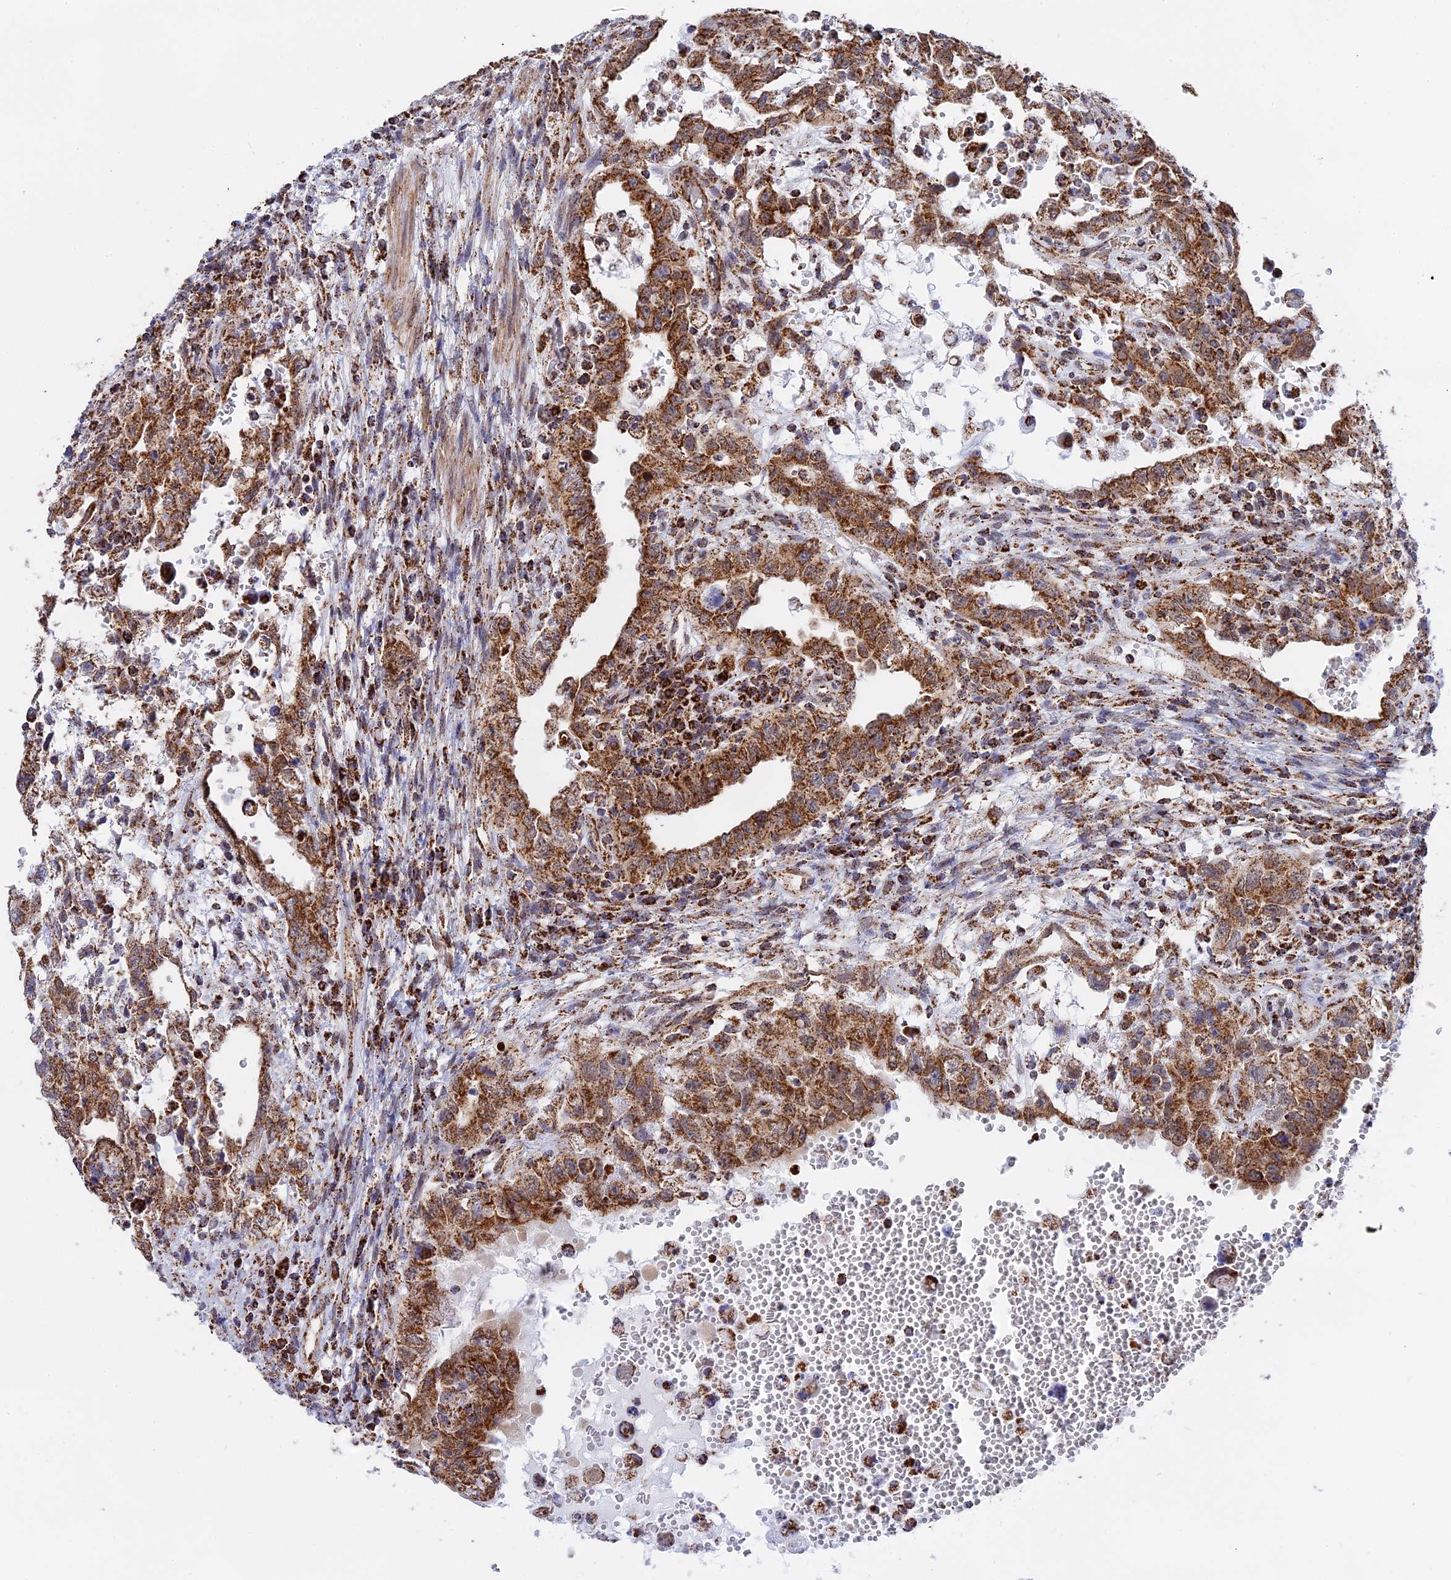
{"staining": {"intensity": "moderate", "quantity": ">75%", "location": "cytoplasmic/membranous"}, "tissue": "testis cancer", "cell_type": "Tumor cells", "image_type": "cancer", "snomed": [{"axis": "morphology", "description": "Carcinoma, Embryonal, NOS"}, {"axis": "topography", "description": "Testis"}], "caption": "The image shows a brown stain indicating the presence of a protein in the cytoplasmic/membranous of tumor cells in testis cancer (embryonal carcinoma). (brown staining indicates protein expression, while blue staining denotes nuclei).", "gene": "CDC16", "patient": {"sex": "male", "age": 26}}